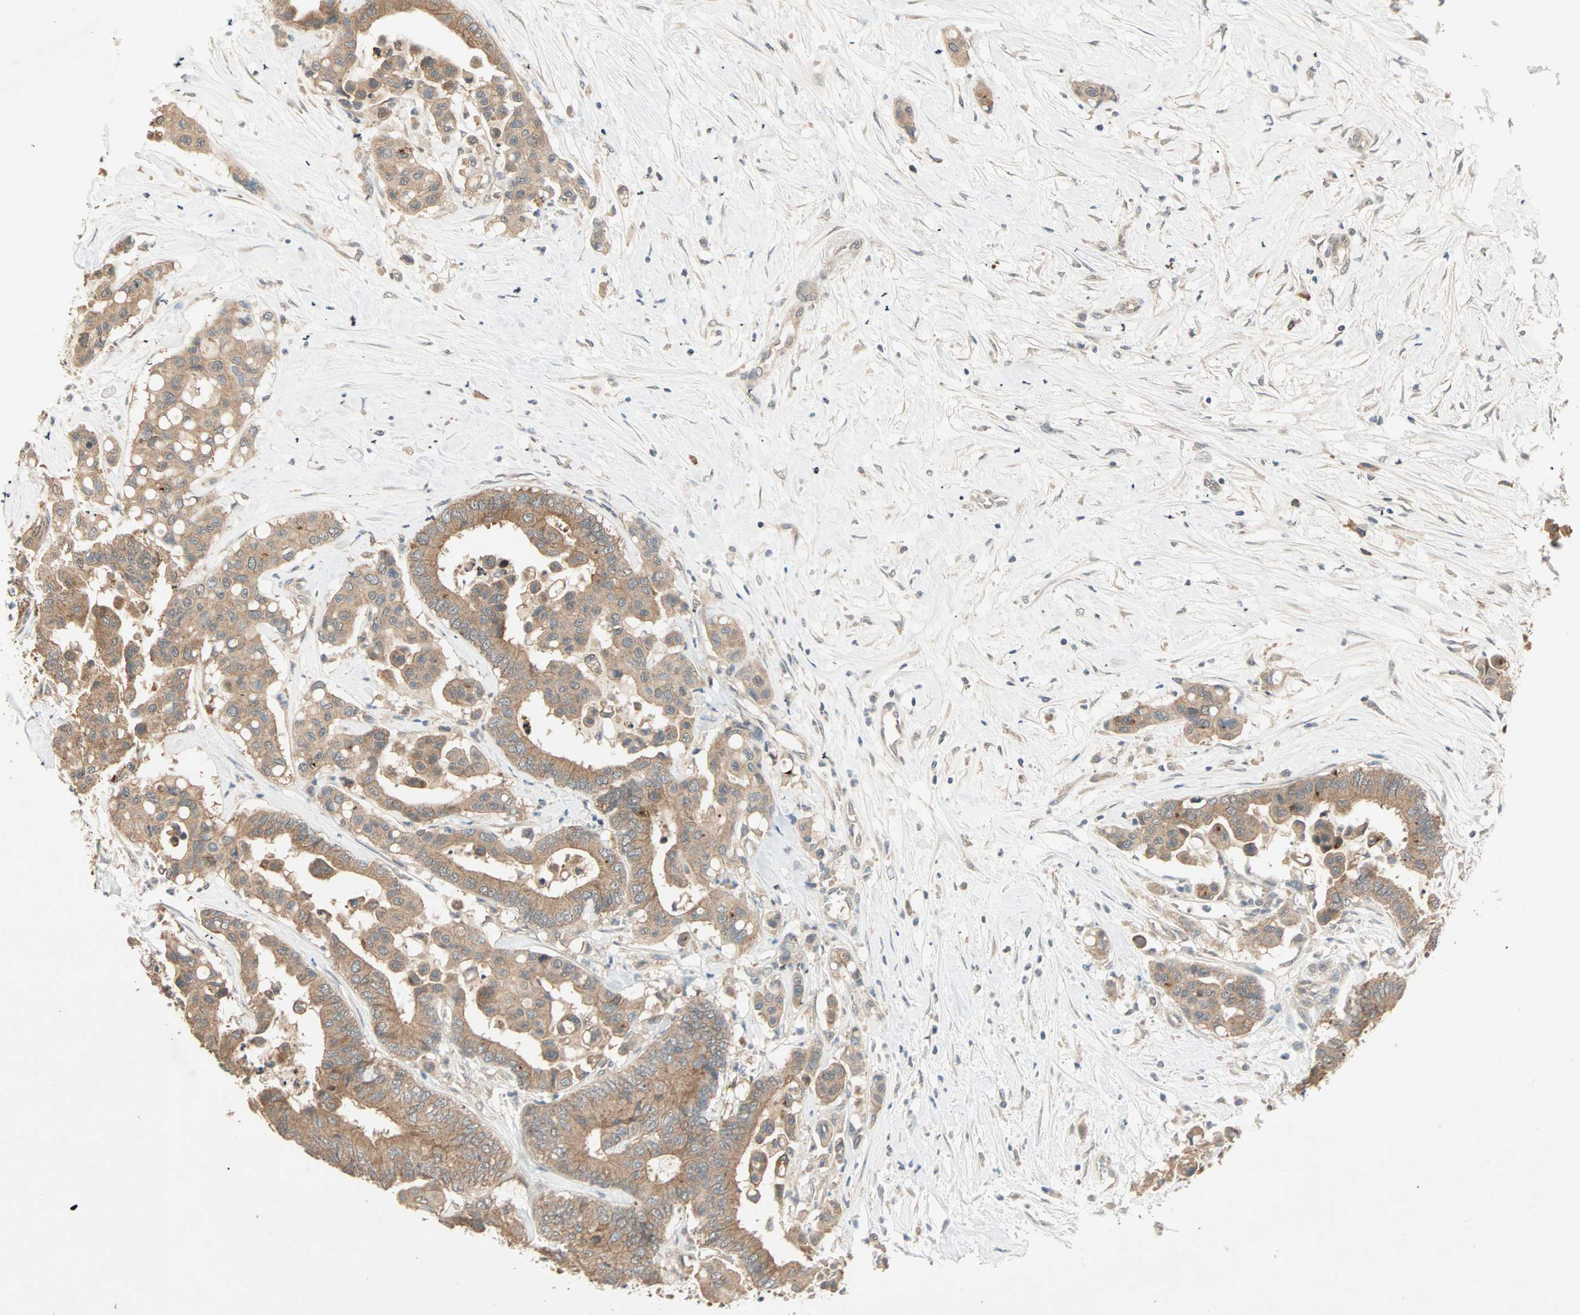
{"staining": {"intensity": "moderate", "quantity": ">75%", "location": "cytoplasmic/membranous"}, "tissue": "colorectal cancer", "cell_type": "Tumor cells", "image_type": "cancer", "snomed": [{"axis": "morphology", "description": "Normal tissue, NOS"}, {"axis": "morphology", "description": "Adenocarcinoma, NOS"}, {"axis": "topography", "description": "Colon"}], "caption": "Protein expression analysis of human adenocarcinoma (colorectal) reveals moderate cytoplasmic/membranous staining in approximately >75% of tumor cells.", "gene": "TTF2", "patient": {"sex": "male", "age": 82}}